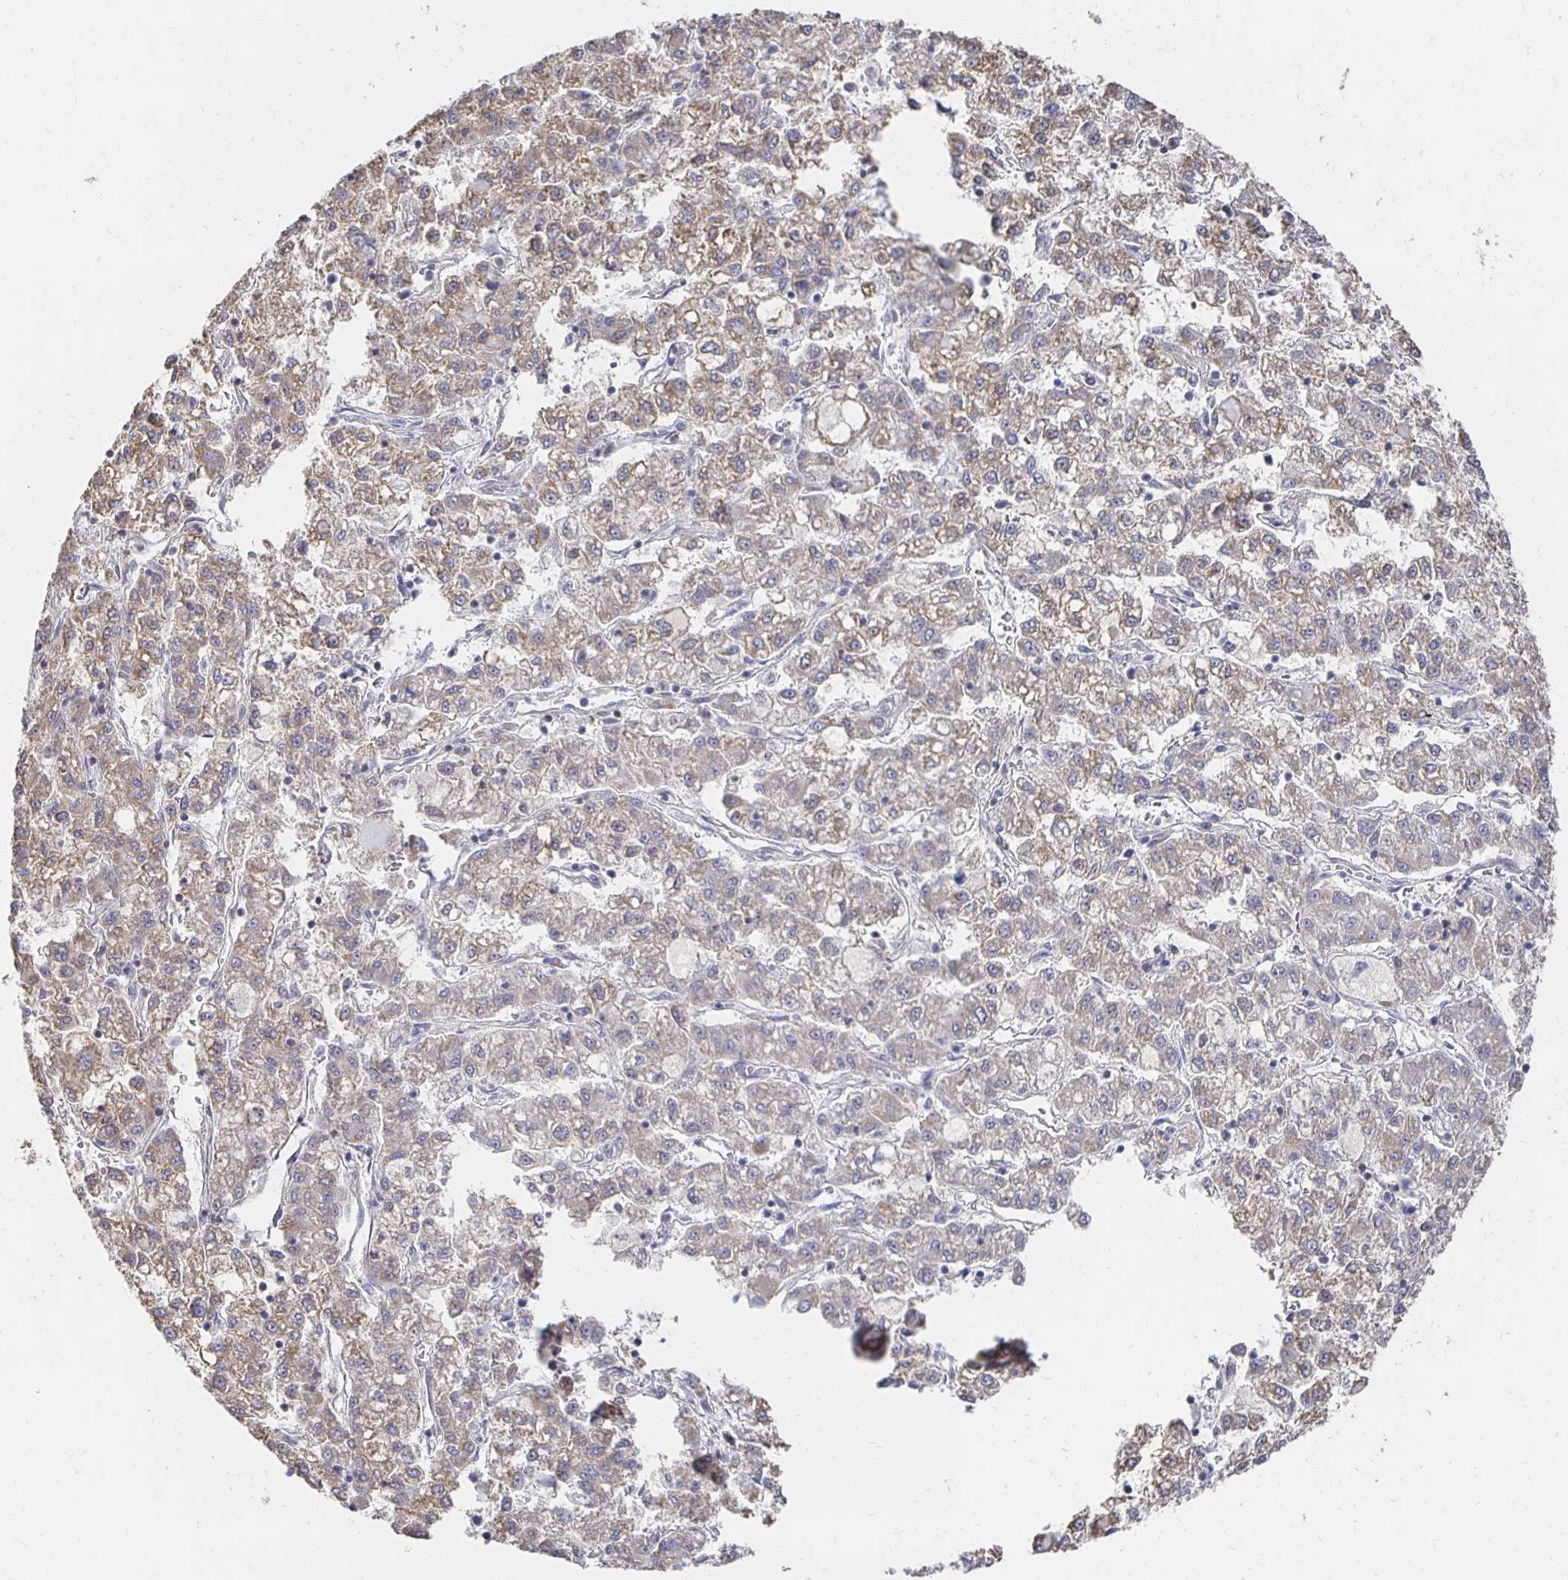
{"staining": {"intensity": "weak", "quantity": "25%-75%", "location": "cytoplasmic/membranous"}, "tissue": "liver cancer", "cell_type": "Tumor cells", "image_type": "cancer", "snomed": [{"axis": "morphology", "description": "Carcinoma, Hepatocellular, NOS"}, {"axis": "topography", "description": "Liver"}], "caption": "Liver hepatocellular carcinoma stained for a protein (brown) reveals weak cytoplasmic/membranous positive expression in about 25%-75% of tumor cells.", "gene": "NKX2-8", "patient": {"sex": "male", "age": 40}}